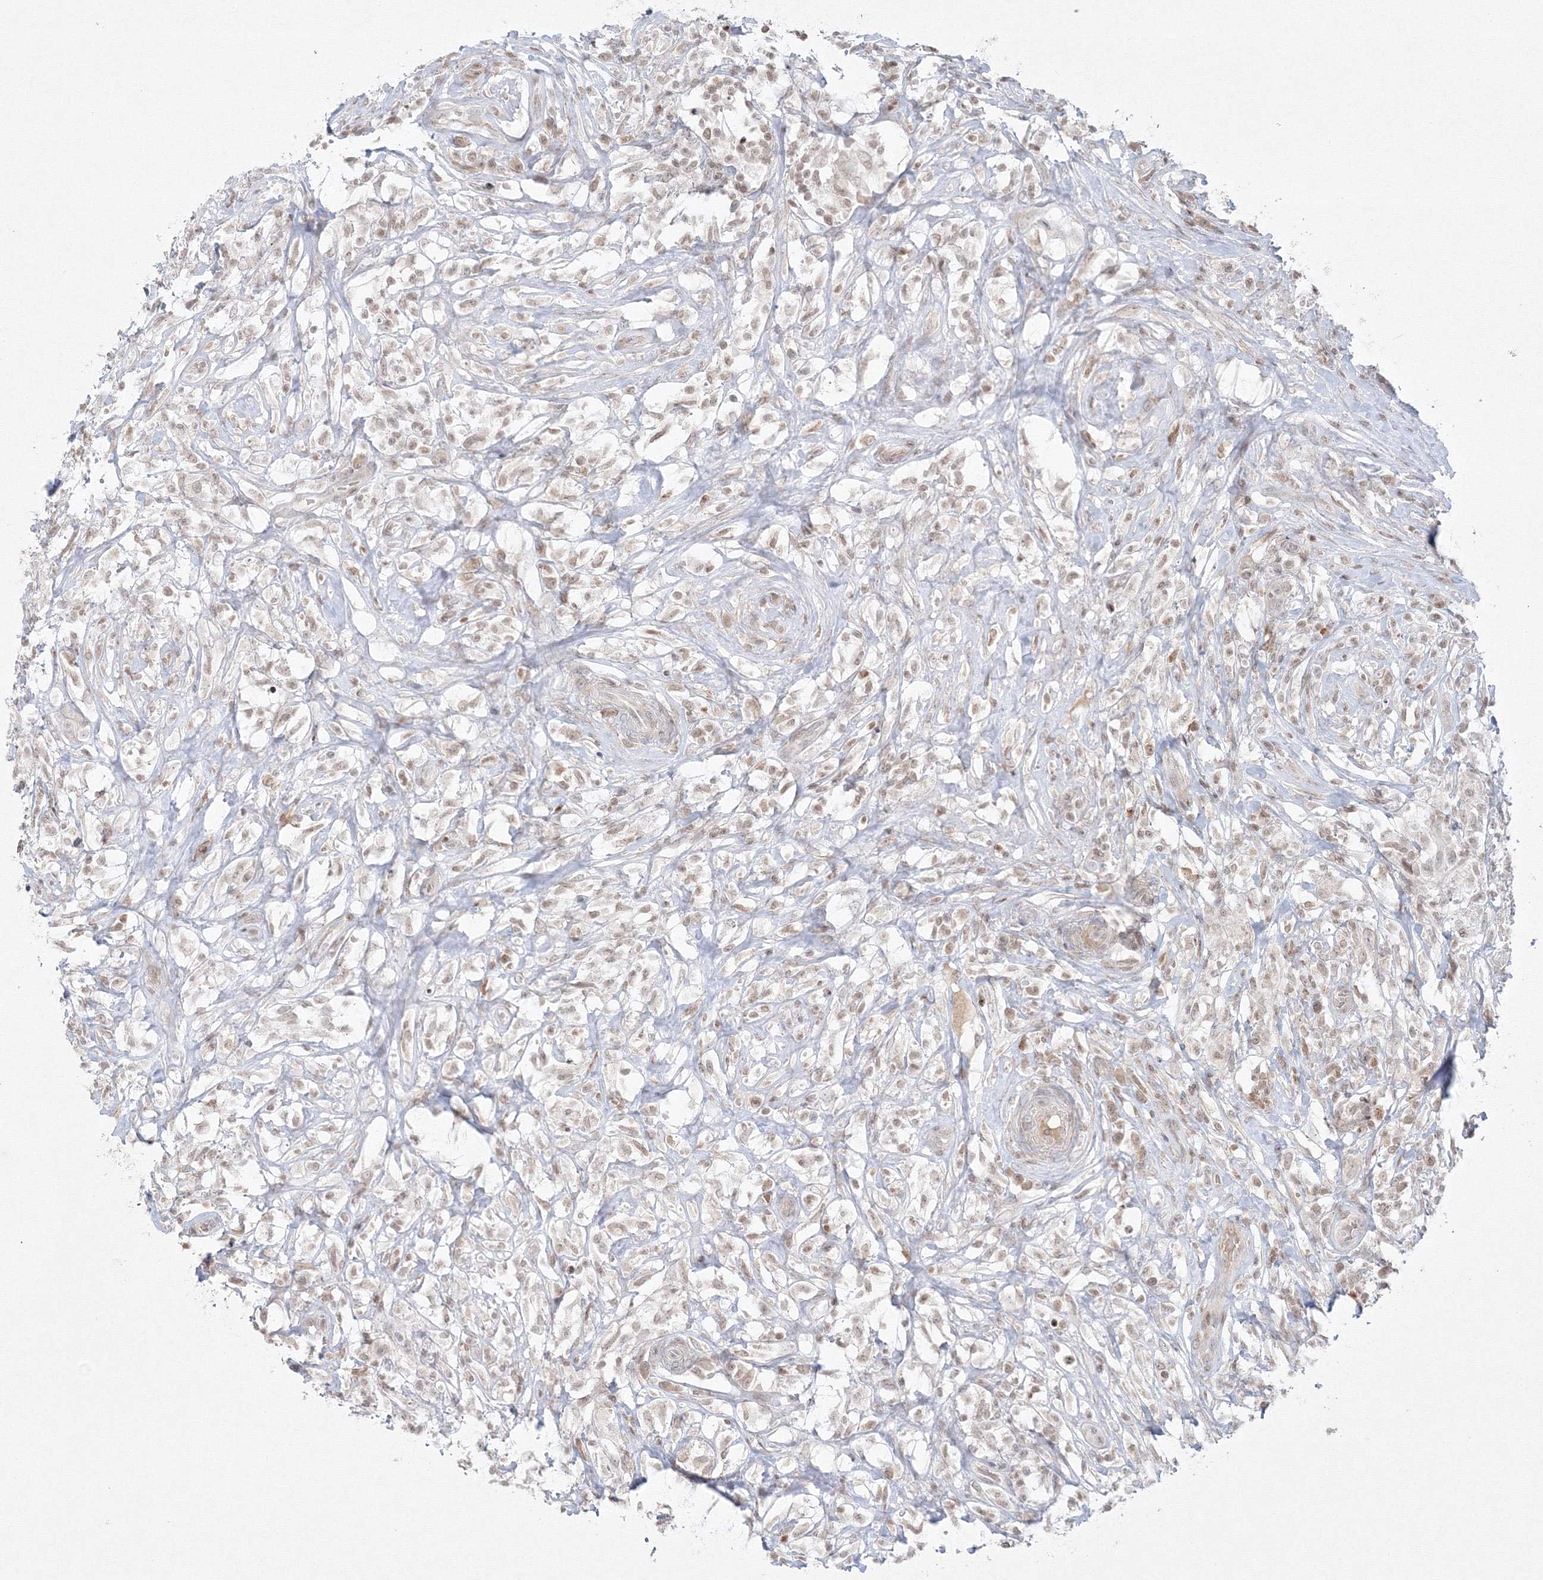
{"staining": {"intensity": "negative", "quantity": "none", "location": "none"}, "tissue": "testis cancer", "cell_type": "Tumor cells", "image_type": "cancer", "snomed": [{"axis": "morphology", "description": "Seminoma, NOS"}, {"axis": "topography", "description": "Testis"}], "caption": "Immunohistochemical staining of human testis cancer reveals no significant positivity in tumor cells.", "gene": "KIF4A", "patient": {"sex": "male", "age": 49}}